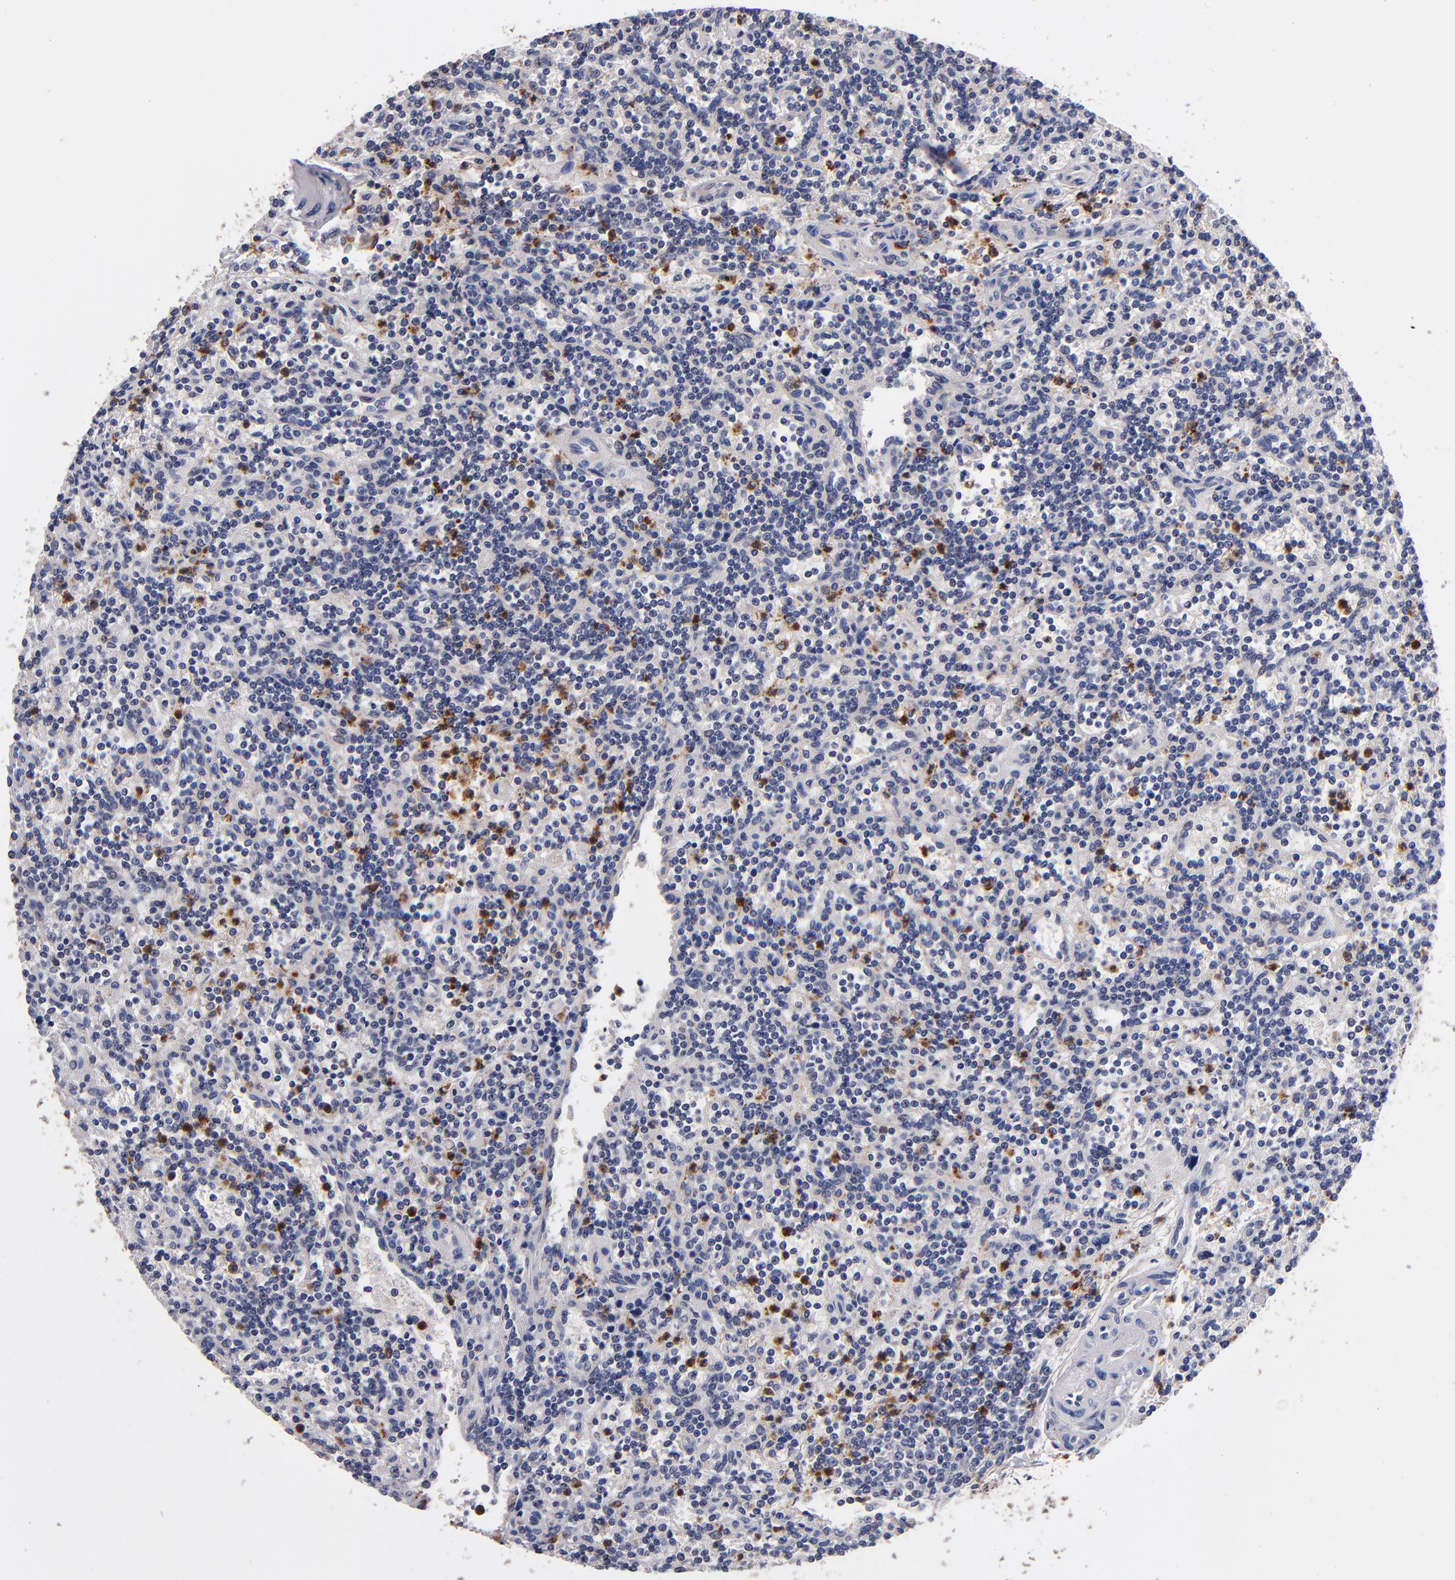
{"staining": {"intensity": "negative", "quantity": "none", "location": "none"}, "tissue": "lymphoma", "cell_type": "Tumor cells", "image_type": "cancer", "snomed": [{"axis": "morphology", "description": "Malignant lymphoma, non-Hodgkin's type, Low grade"}, {"axis": "topography", "description": "Spleen"}], "caption": "IHC of human lymphoma displays no positivity in tumor cells. (DAB IHC with hematoxylin counter stain).", "gene": "TTLL12", "patient": {"sex": "male", "age": 73}}